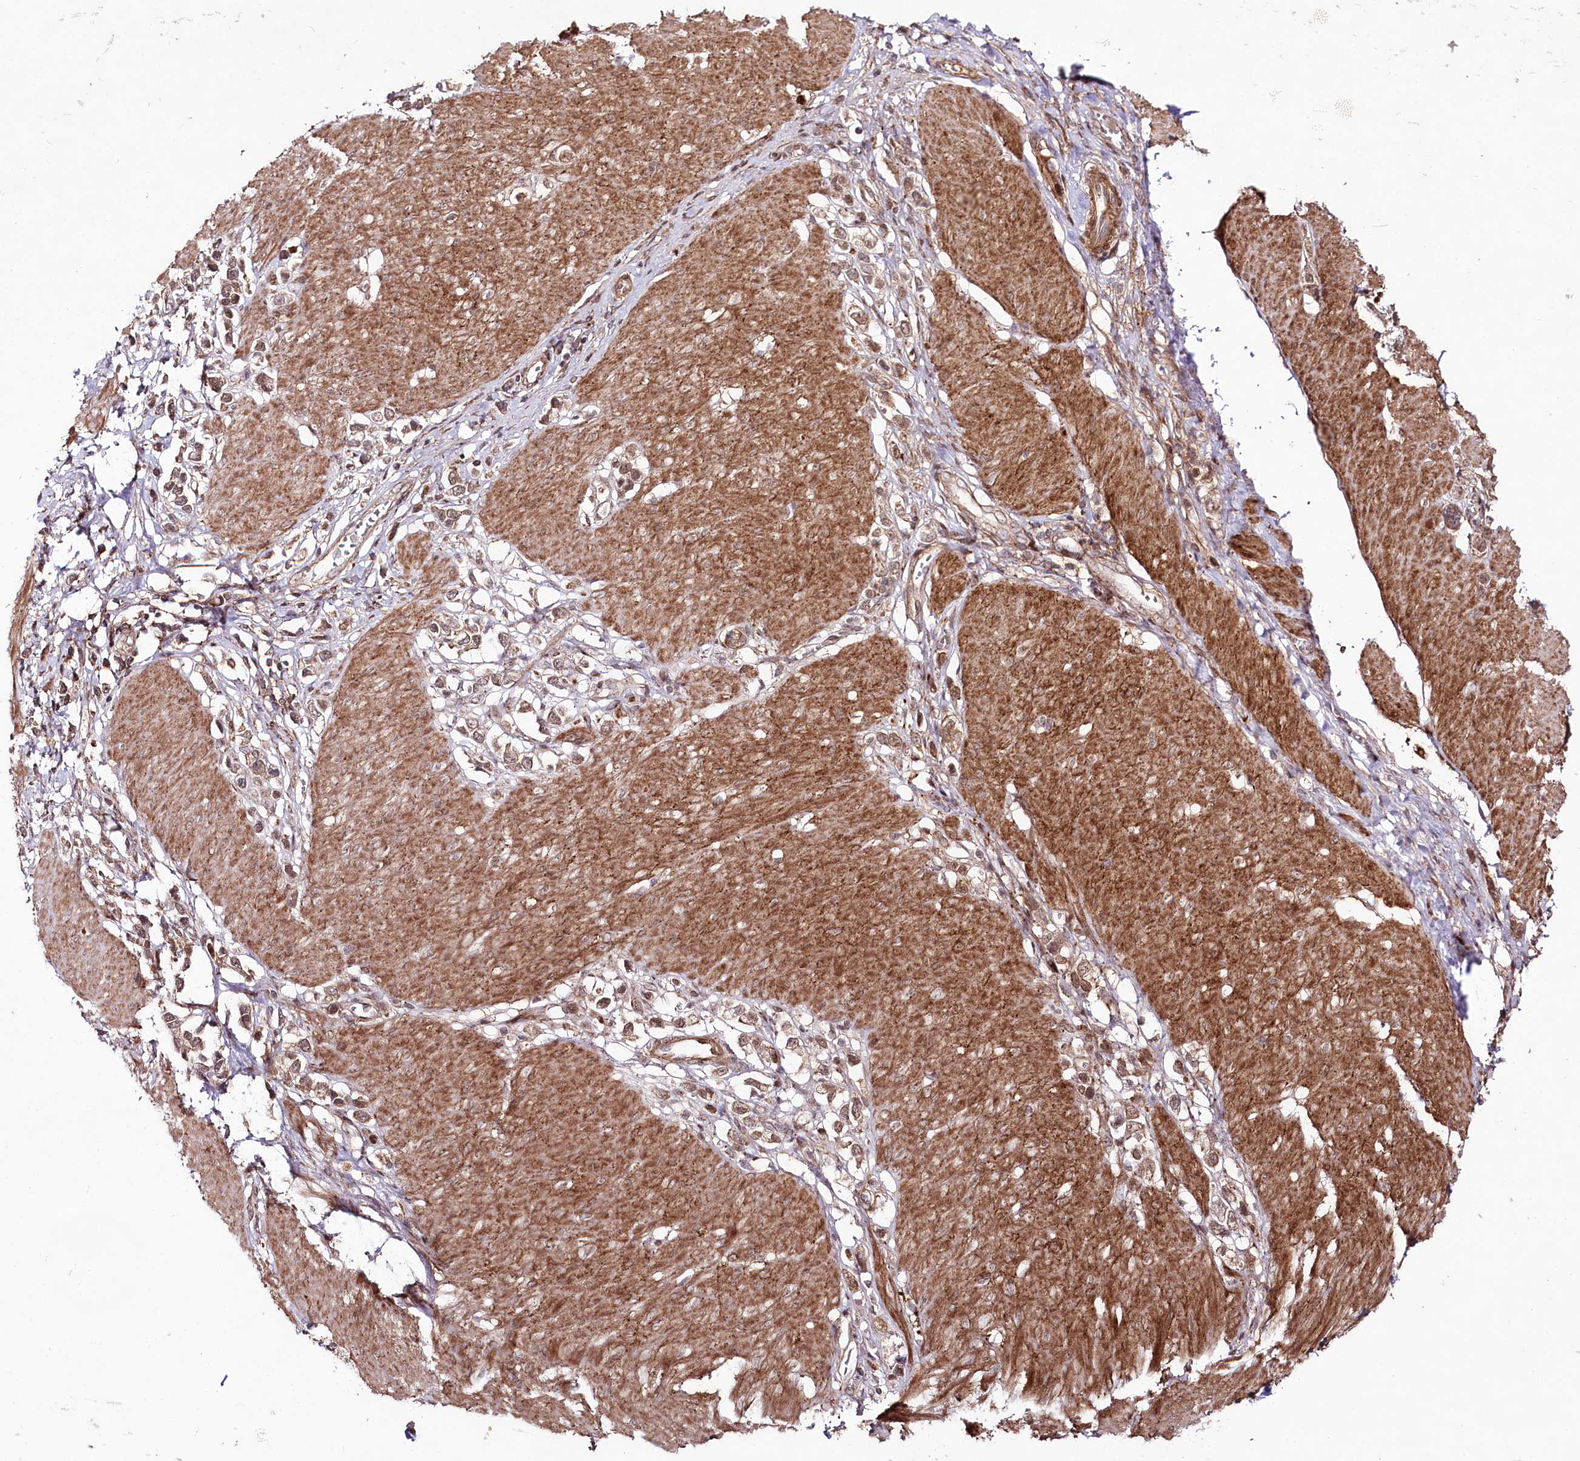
{"staining": {"intensity": "moderate", "quantity": "25%-75%", "location": "cytoplasmic/membranous,nuclear"}, "tissue": "stomach cancer", "cell_type": "Tumor cells", "image_type": "cancer", "snomed": [{"axis": "morphology", "description": "Normal tissue, NOS"}, {"axis": "morphology", "description": "Adenocarcinoma, NOS"}, {"axis": "topography", "description": "Stomach, upper"}, {"axis": "topography", "description": "Stomach"}], "caption": "This image reveals immunohistochemistry staining of human stomach cancer, with medium moderate cytoplasmic/membranous and nuclear staining in approximately 25%-75% of tumor cells.", "gene": "PHLDB1", "patient": {"sex": "female", "age": 65}}